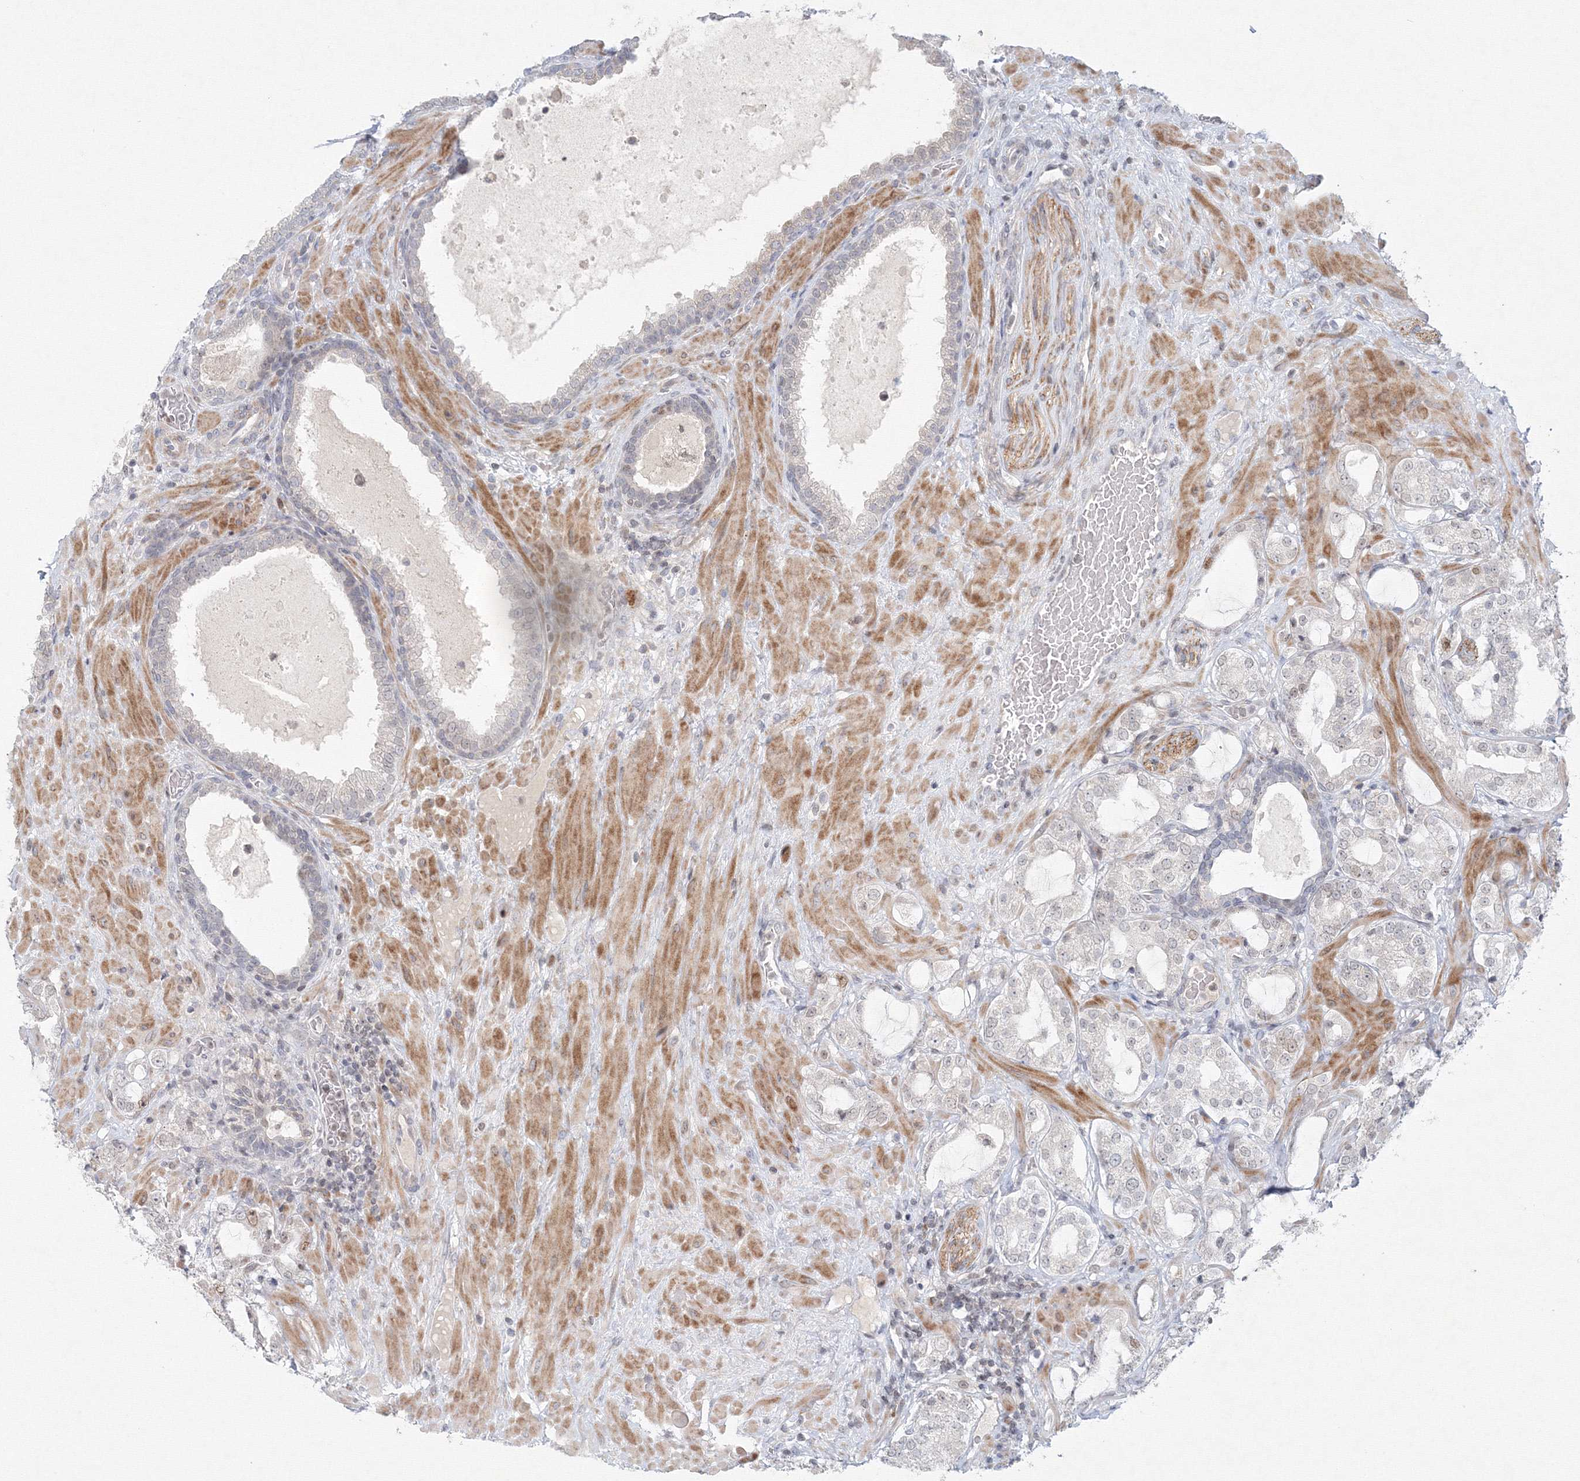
{"staining": {"intensity": "negative", "quantity": "none", "location": "none"}, "tissue": "prostate cancer", "cell_type": "Tumor cells", "image_type": "cancer", "snomed": [{"axis": "morphology", "description": "Adenocarcinoma, High grade"}, {"axis": "topography", "description": "Prostate"}], "caption": "There is no significant positivity in tumor cells of prostate cancer.", "gene": "KIF4A", "patient": {"sex": "male", "age": 64}}